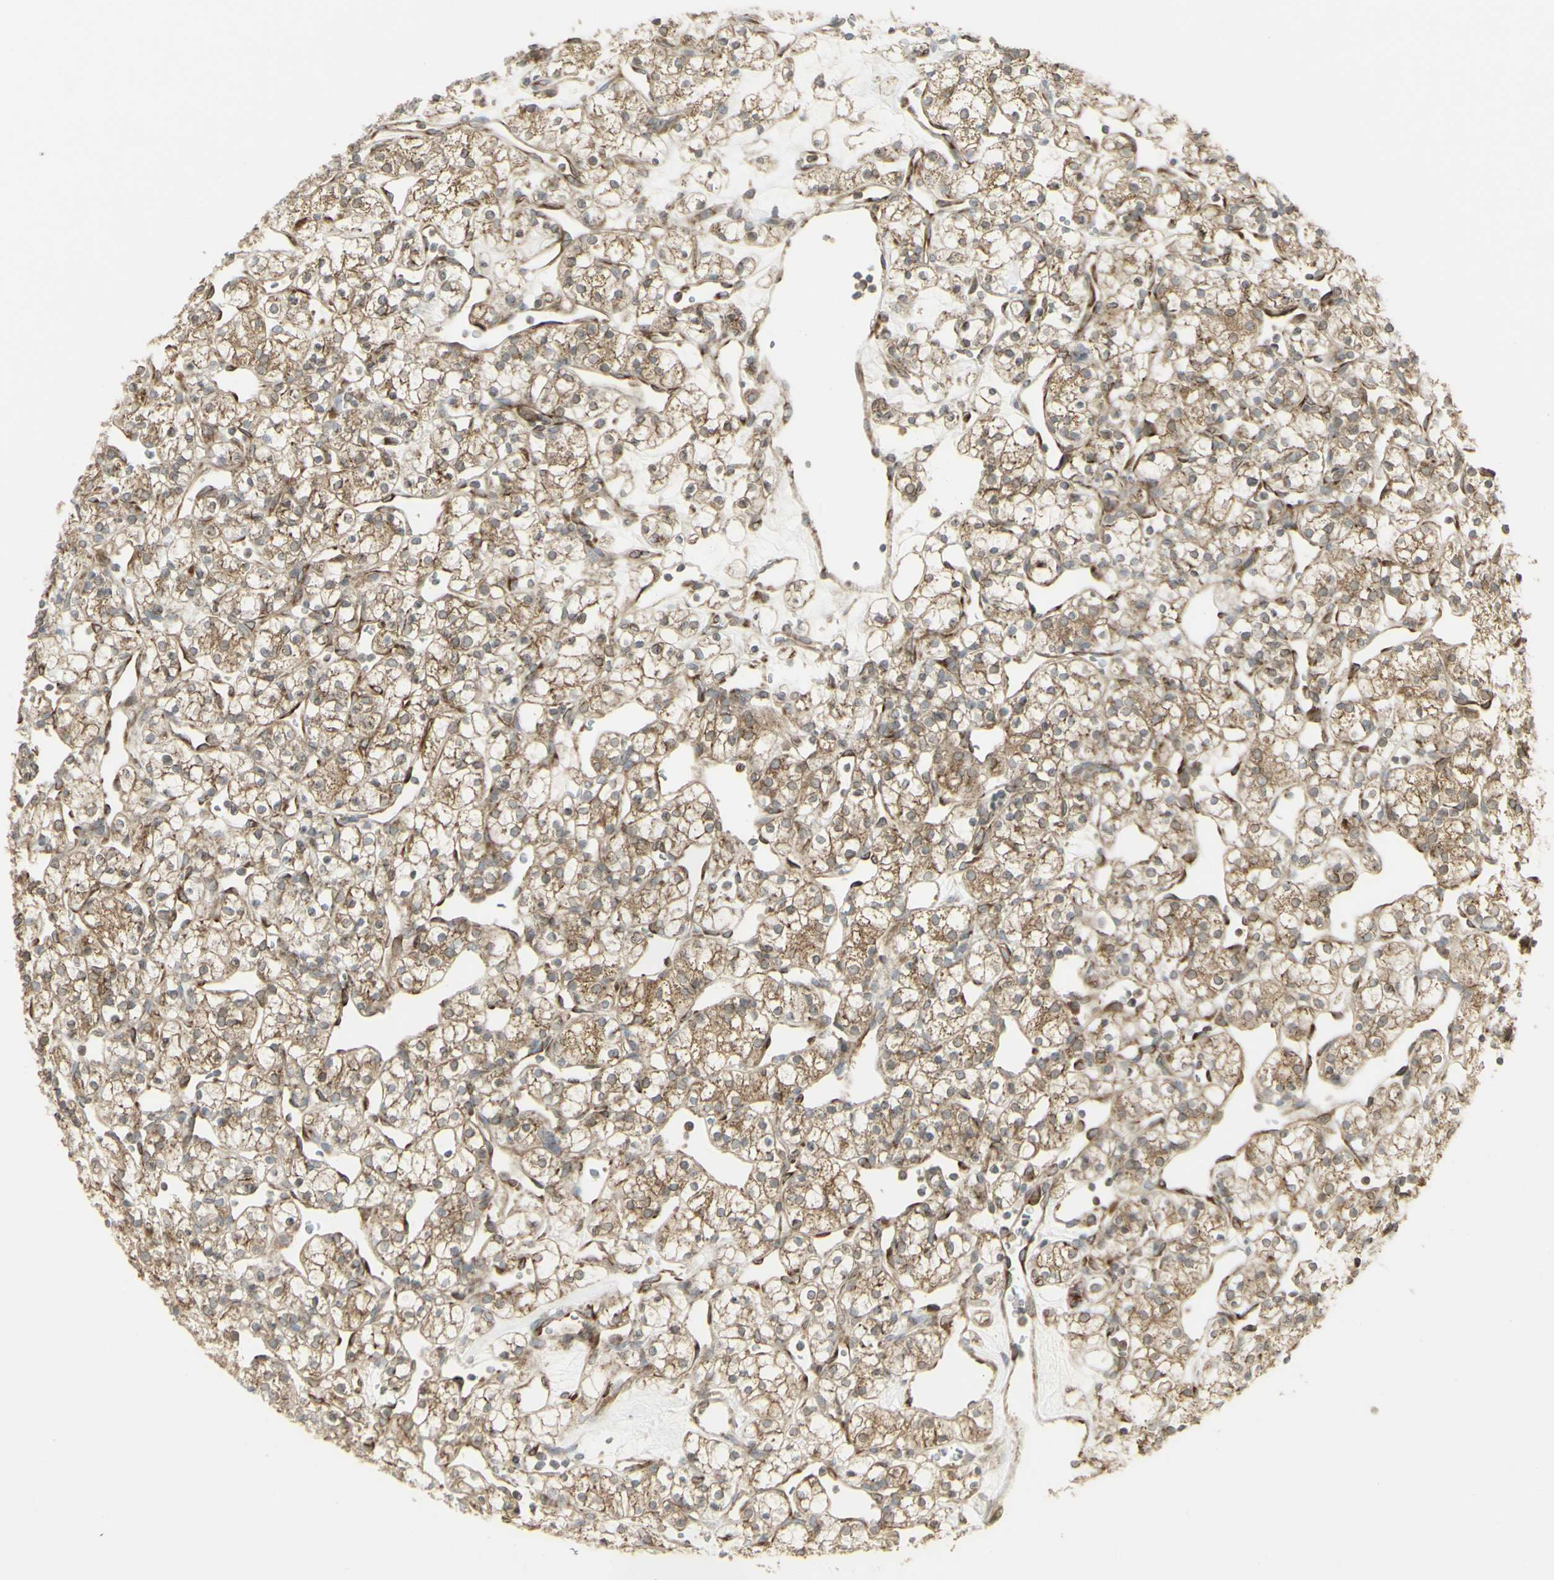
{"staining": {"intensity": "weak", "quantity": ">75%", "location": "cytoplasmic/membranous"}, "tissue": "renal cancer", "cell_type": "Tumor cells", "image_type": "cancer", "snomed": [{"axis": "morphology", "description": "Adenocarcinoma, NOS"}, {"axis": "topography", "description": "Kidney"}], "caption": "A brown stain labels weak cytoplasmic/membranous staining of a protein in human renal cancer tumor cells.", "gene": "FKBP3", "patient": {"sex": "female", "age": 60}}